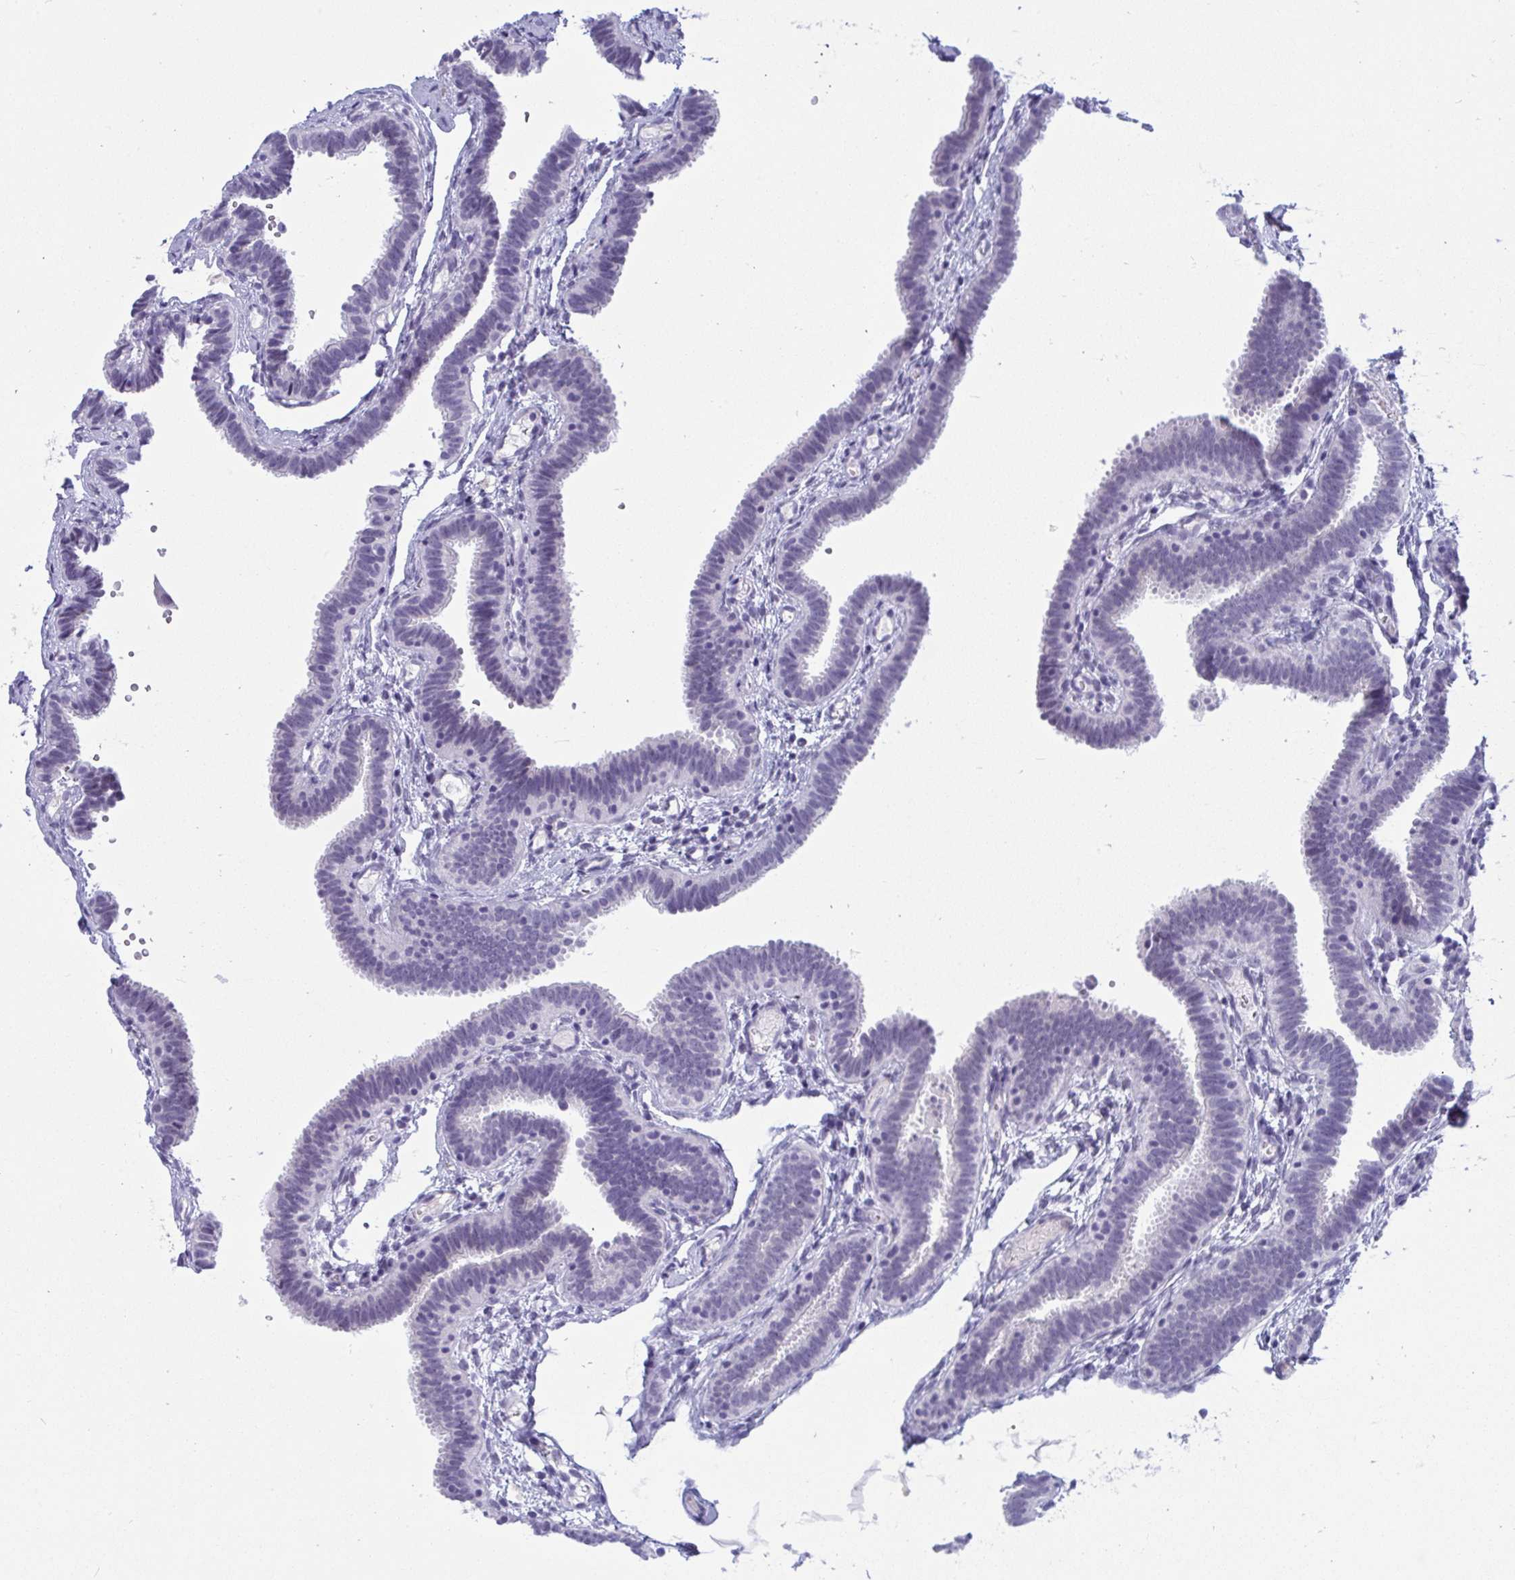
{"staining": {"intensity": "negative", "quantity": "none", "location": "none"}, "tissue": "fallopian tube", "cell_type": "Glandular cells", "image_type": "normal", "snomed": [{"axis": "morphology", "description": "Normal tissue, NOS"}, {"axis": "topography", "description": "Fallopian tube"}], "caption": "Immunohistochemistry of normal fallopian tube displays no expression in glandular cells. The staining was performed using DAB to visualize the protein expression in brown, while the nuclei were stained in blue with hematoxylin (Magnification: 20x).", "gene": "PRDM9", "patient": {"sex": "female", "age": 37}}